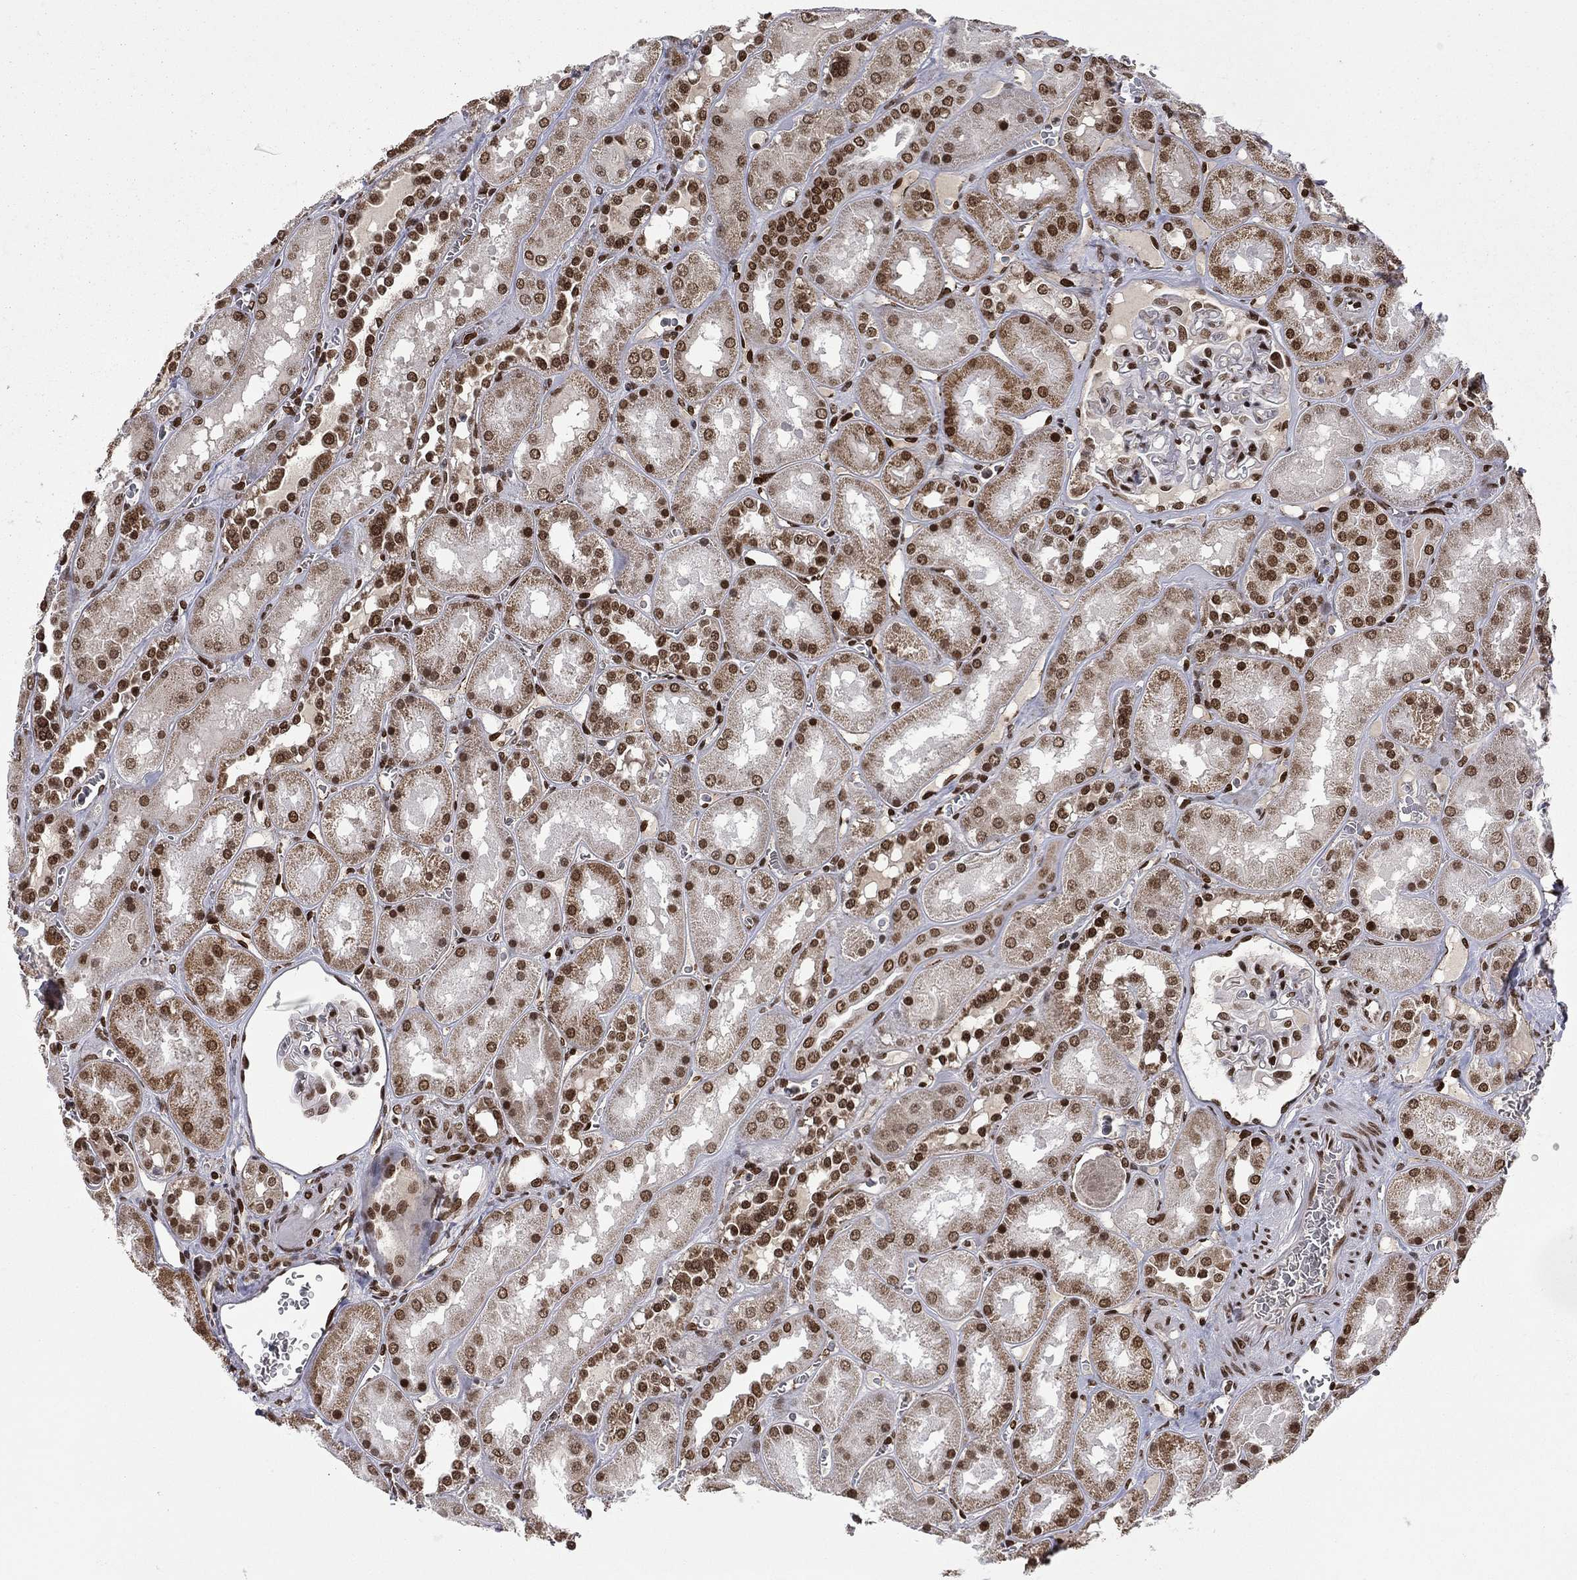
{"staining": {"intensity": "strong", "quantity": ">75%", "location": "nuclear"}, "tissue": "kidney", "cell_type": "Cells in glomeruli", "image_type": "normal", "snomed": [{"axis": "morphology", "description": "Normal tissue, NOS"}, {"axis": "topography", "description": "Kidney"}], "caption": "Kidney stained with immunohistochemistry reveals strong nuclear staining in approximately >75% of cells in glomeruli. The protein is shown in brown color, while the nuclei are stained blue.", "gene": "C5orf24", "patient": {"sex": "male", "age": 73}}